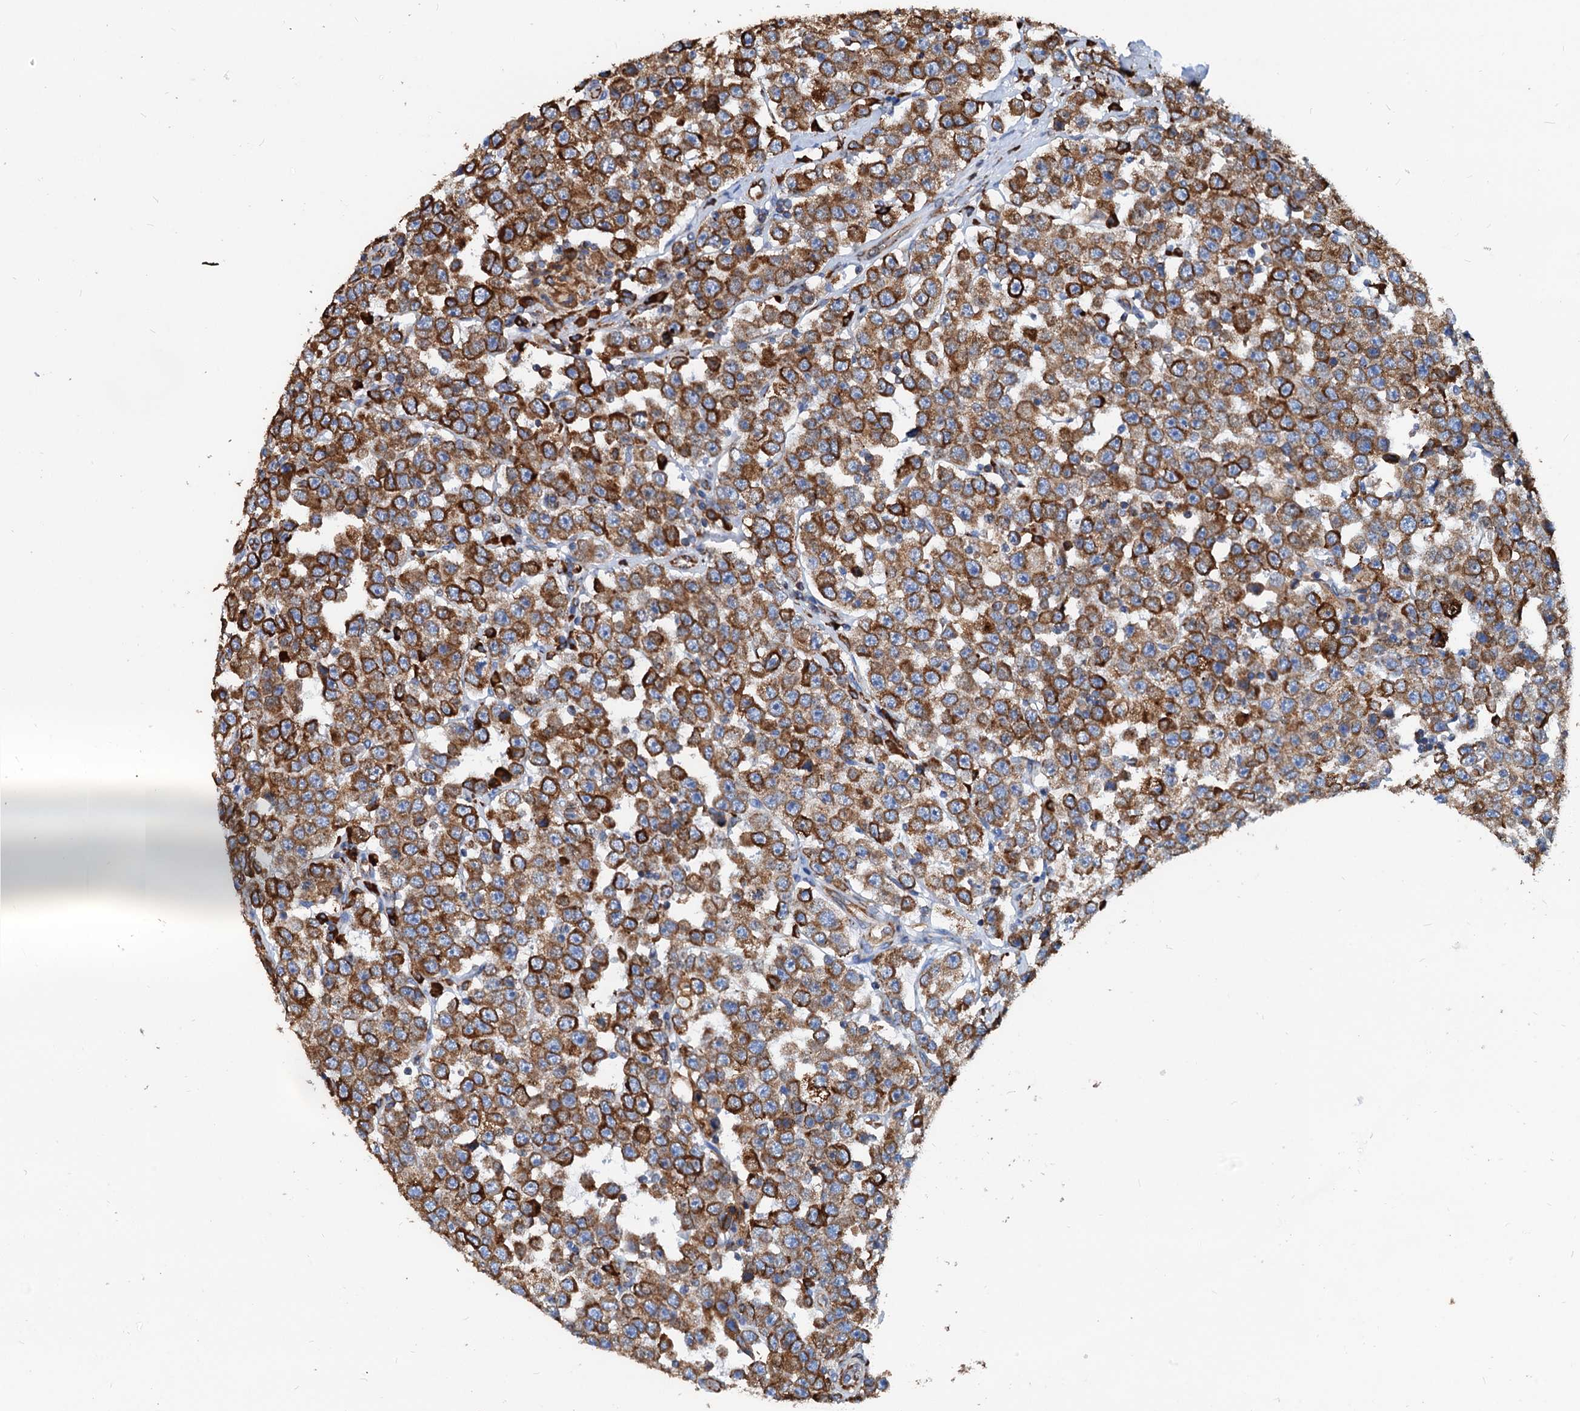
{"staining": {"intensity": "moderate", "quantity": ">75%", "location": "cytoplasmic/membranous"}, "tissue": "testis cancer", "cell_type": "Tumor cells", "image_type": "cancer", "snomed": [{"axis": "morphology", "description": "Seminoma, NOS"}, {"axis": "topography", "description": "Testis"}], "caption": "This photomicrograph displays testis seminoma stained with immunohistochemistry (IHC) to label a protein in brown. The cytoplasmic/membranous of tumor cells show moderate positivity for the protein. Nuclei are counter-stained blue.", "gene": "HSPA5", "patient": {"sex": "male", "age": 28}}